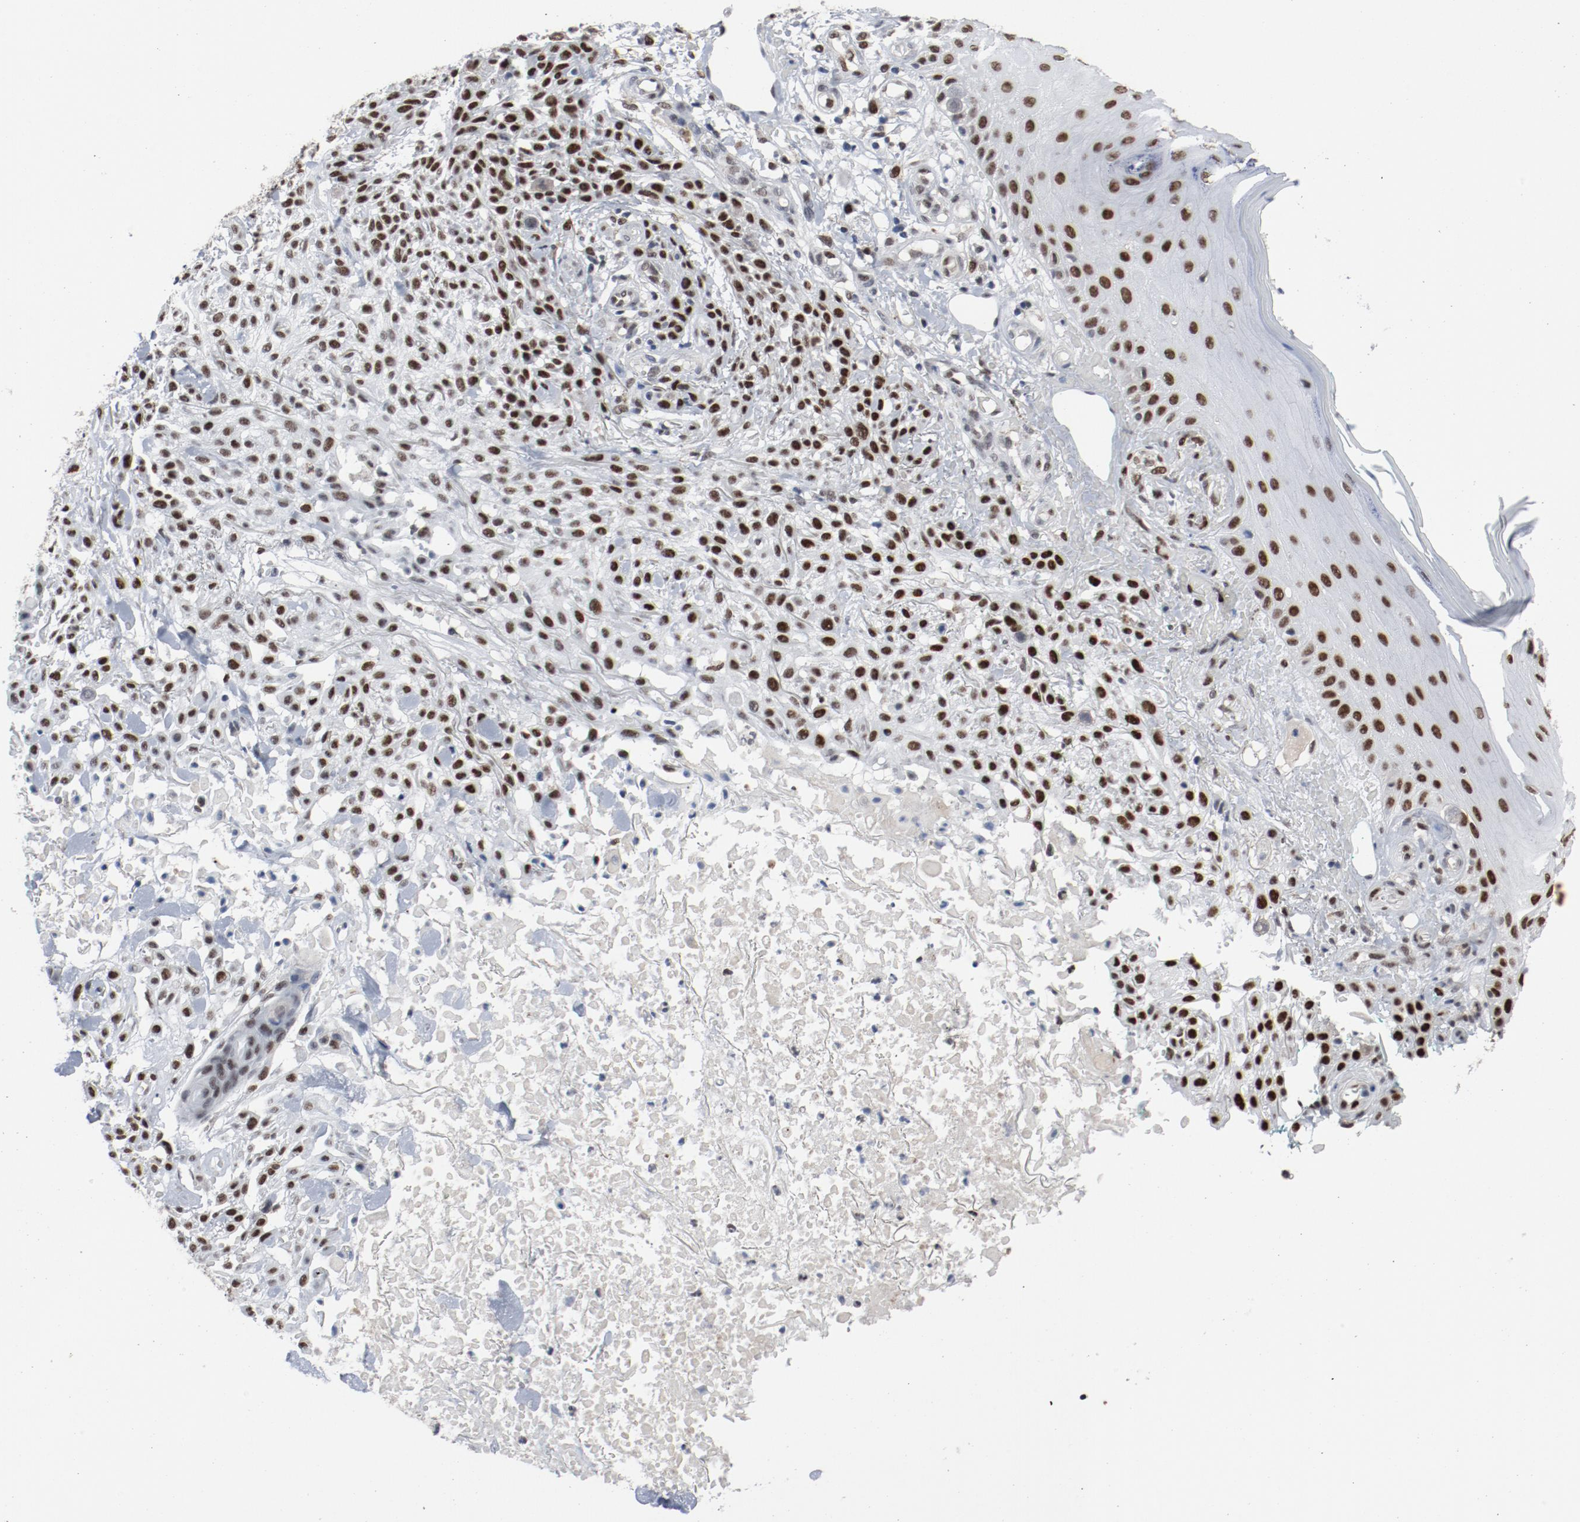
{"staining": {"intensity": "strong", "quantity": ">75%", "location": "nuclear"}, "tissue": "skin cancer", "cell_type": "Tumor cells", "image_type": "cancer", "snomed": [{"axis": "morphology", "description": "Squamous cell carcinoma, NOS"}, {"axis": "topography", "description": "Skin"}], "caption": "Strong nuclear expression is present in about >75% of tumor cells in squamous cell carcinoma (skin).", "gene": "JMJD6", "patient": {"sex": "female", "age": 42}}